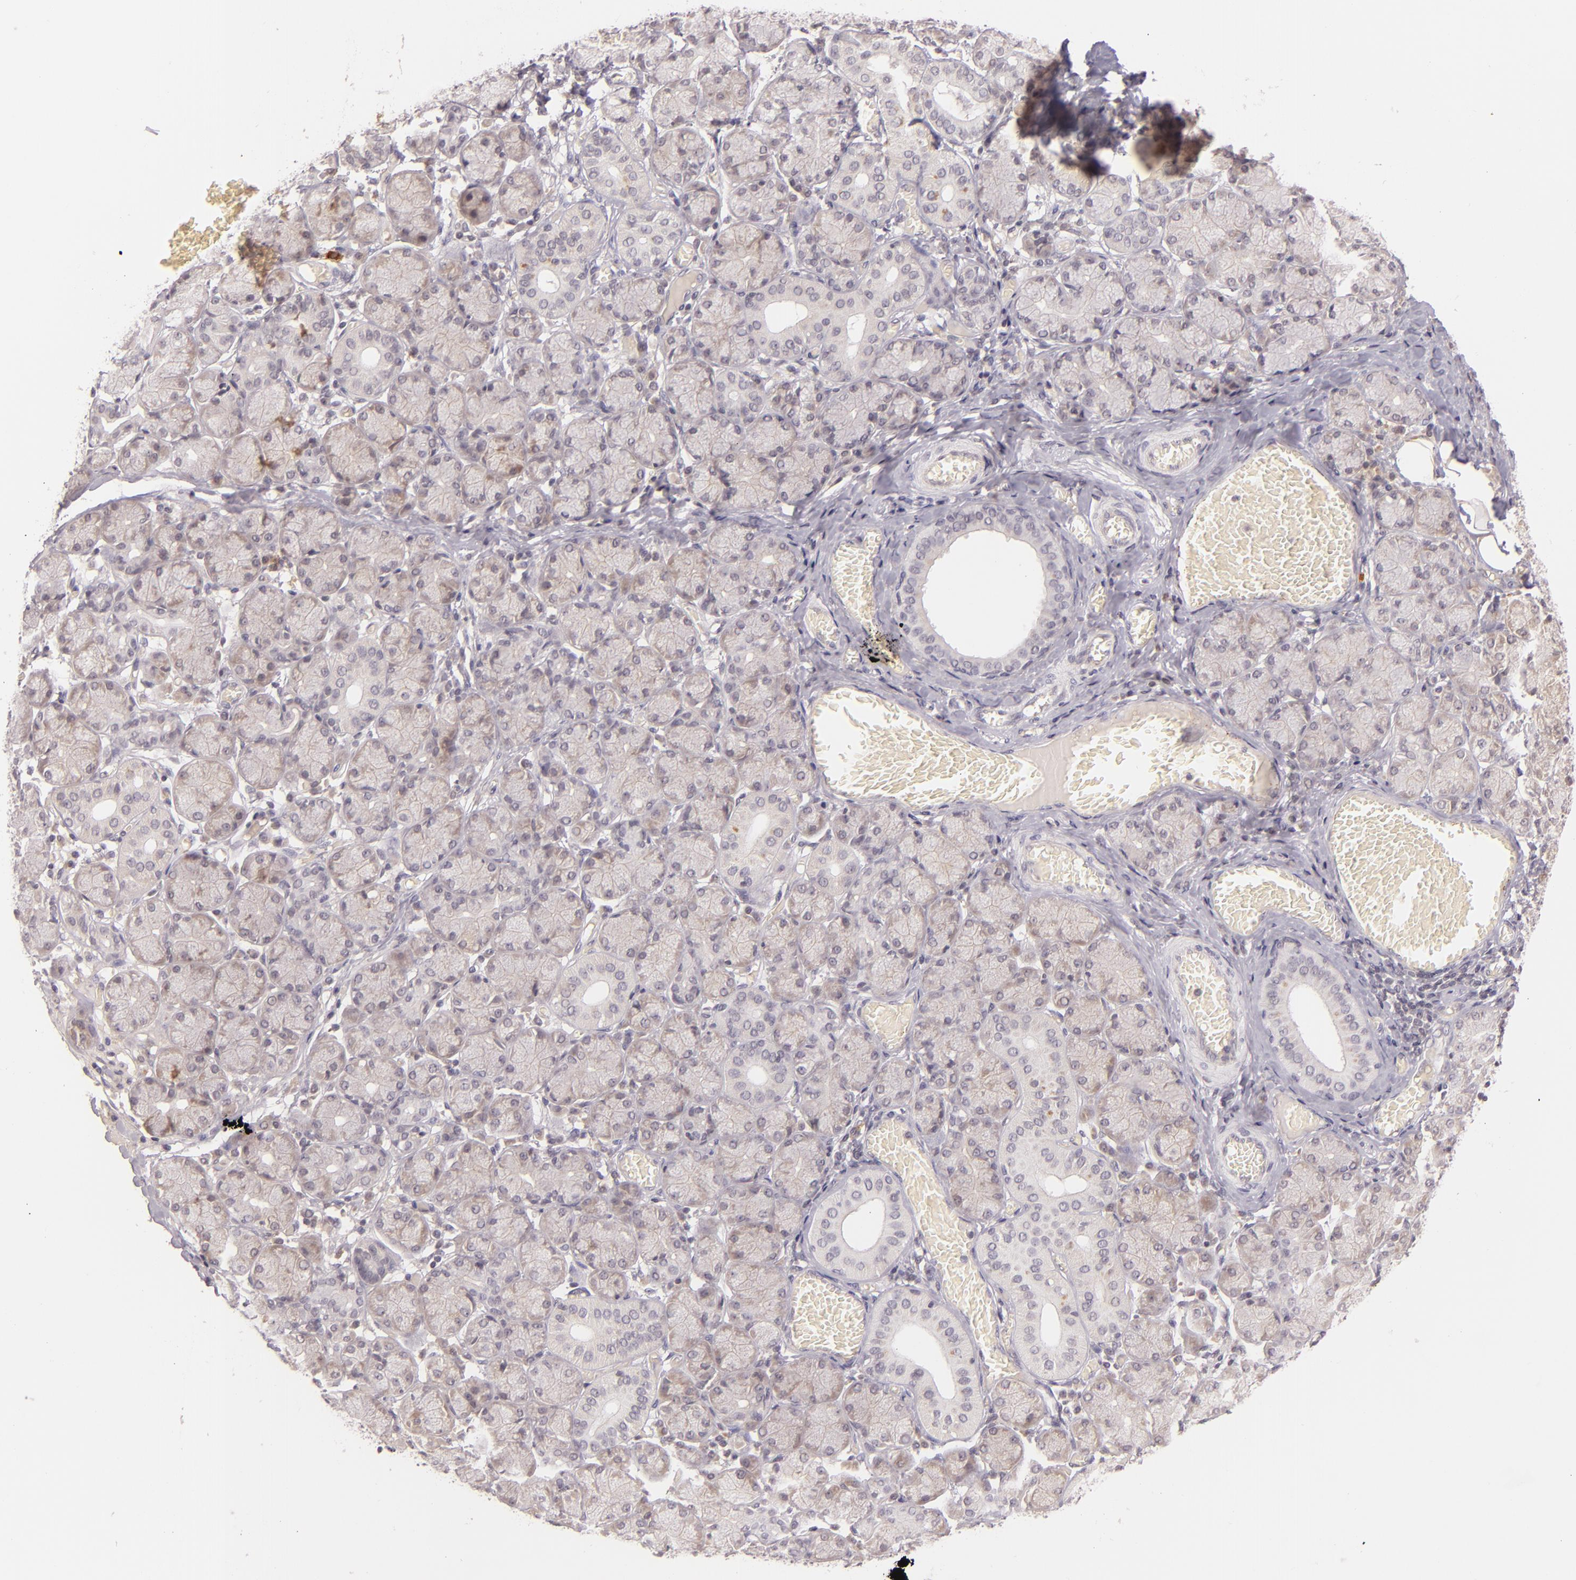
{"staining": {"intensity": "weak", "quantity": "25%-75%", "location": "cytoplasmic/membranous"}, "tissue": "salivary gland", "cell_type": "Glandular cells", "image_type": "normal", "snomed": [{"axis": "morphology", "description": "Normal tissue, NOS"}, {"axis": "topography", "description": "Salivary gland"}], "caption": "This histopathology image exhibits immunohistochemistry (IHC) staining of benign human salivary gland, with low weak cytoplasmic/membranous staining in approximately 25%-75% of glandular cells.", "gene": "CASP8", "patient": {"sex": "female", "age": 24}}